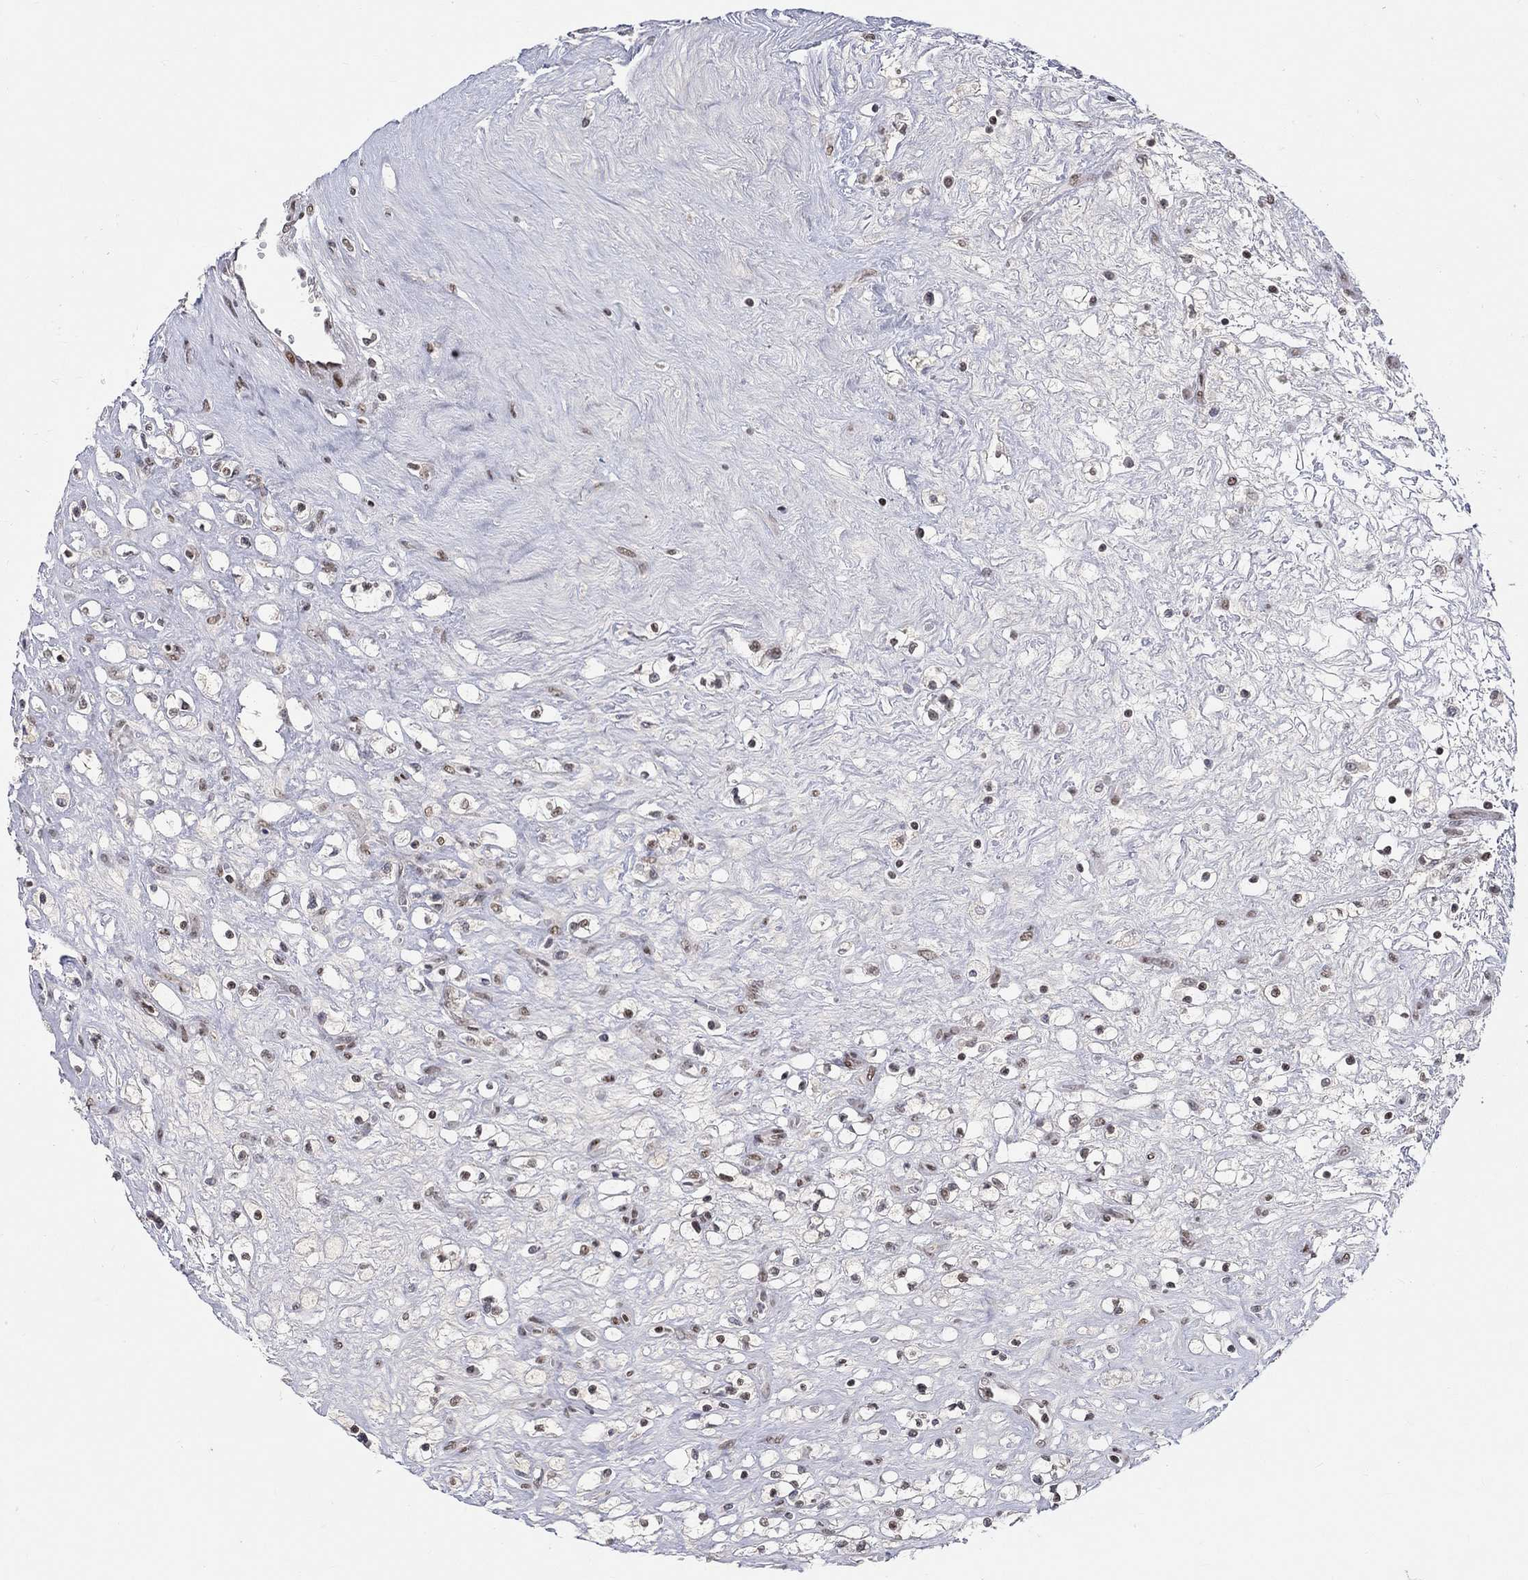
{"staining": {"intensity": "moderate", "quantity": "<25%", "location": "nuclear"}, "tissue": "renal cancer", "cell_type": "Tumor cells", "image_type": "cancer", "snomed": [{"axis": "morphology", "description": "Adenocarcinoma, NOS"}, {"axis": "topography", "description": "Kidney"}], "caption": "A low amount of moderate nuclear staining is present in about <25% of tumor cells in adenocarcinoma (renal) tissue. The staining was performed using DAB (3,3'-diaminobenzidine) to visualize the protein expression in brown, while the nuclei were stained in blue with hematoxylin (Magnification: 20x).", "gene": "KLF12", "patient": {"sex": "male", "age": 67}}